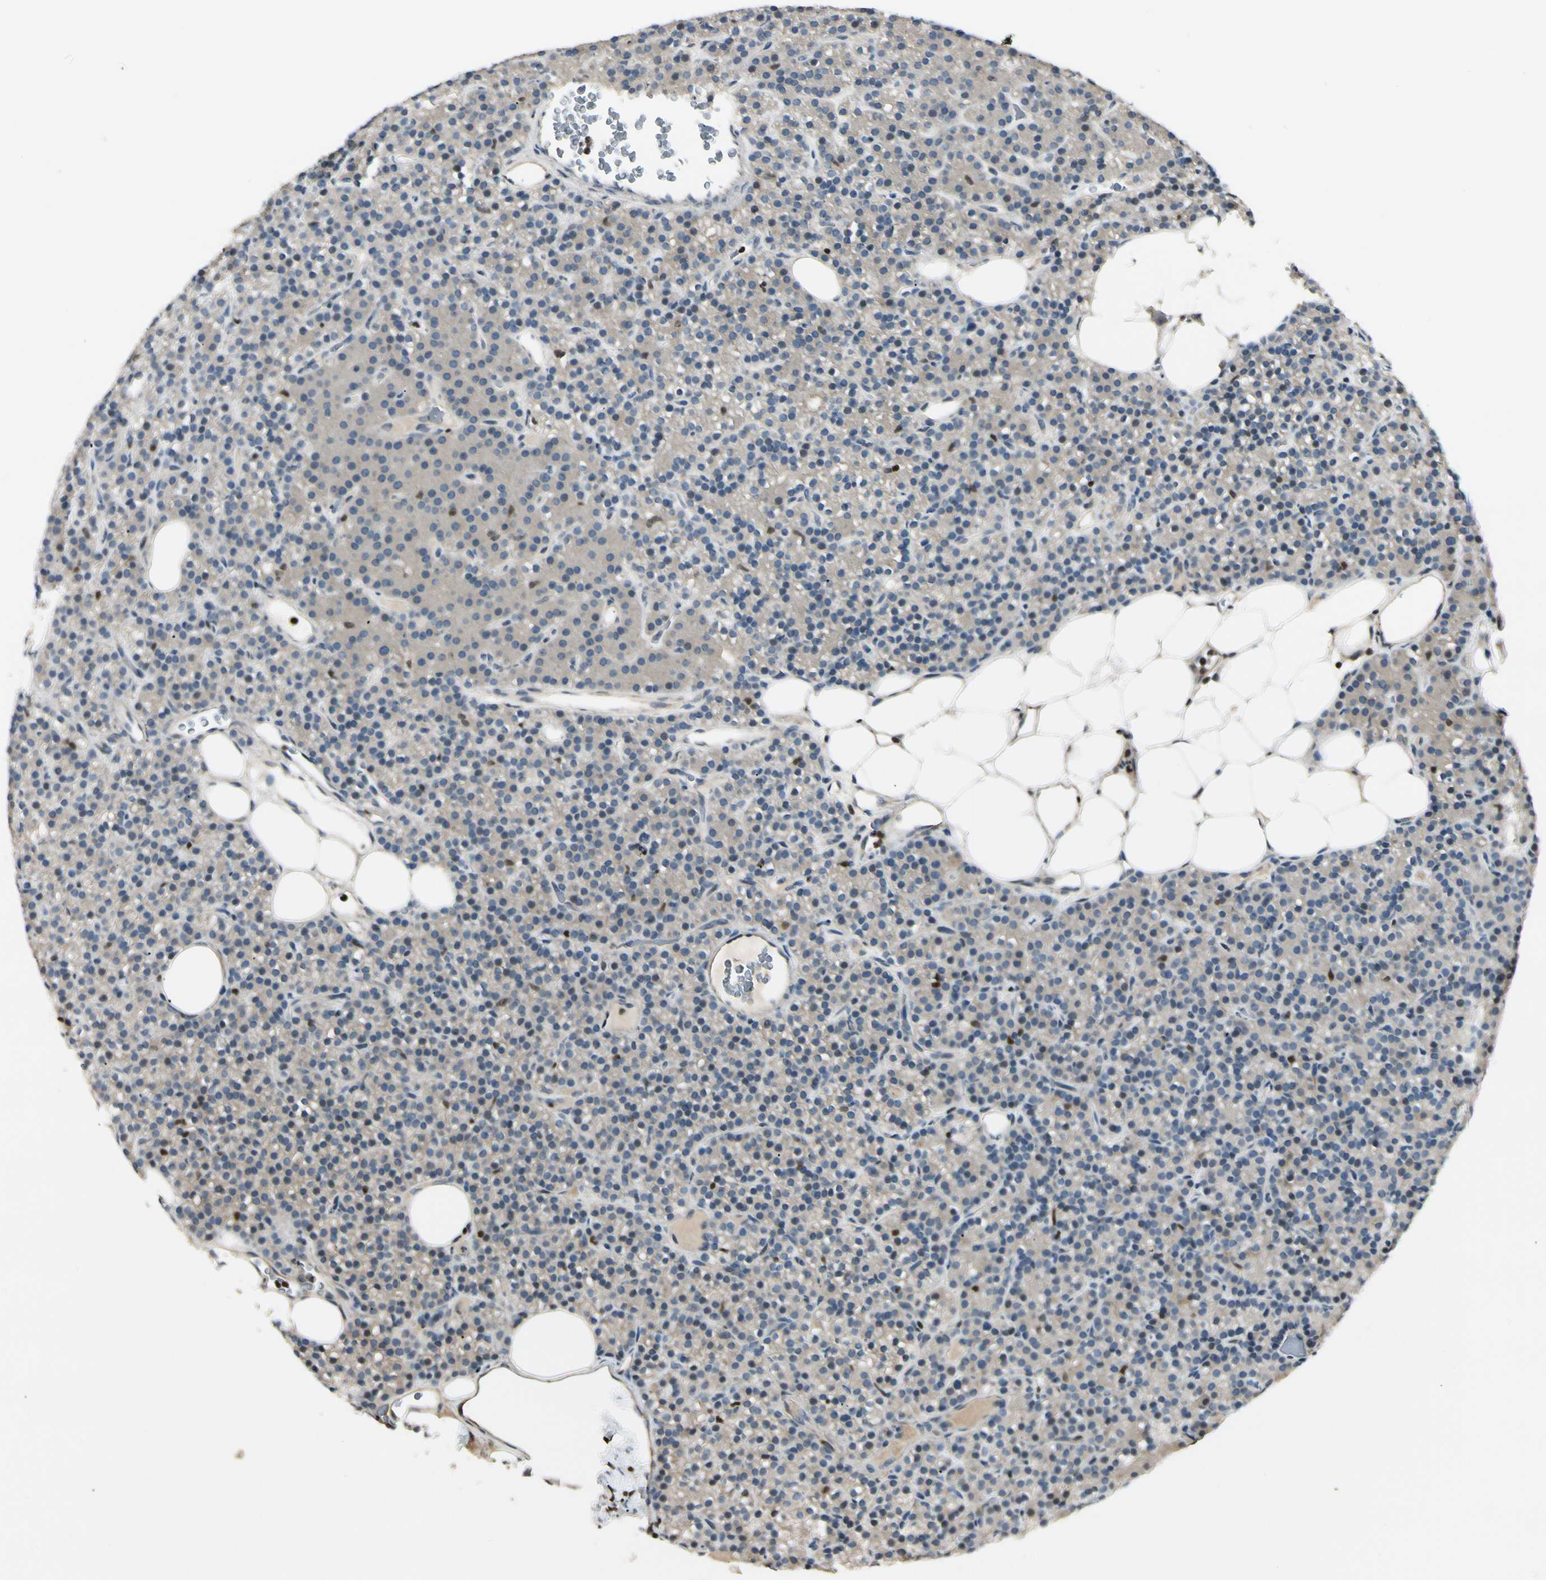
{"staining": {"intensity": "weak", "quantity": ">75%", "location": "cytoplasmic/membranous"}, "tissue": "parathyroid gland", "cell_type": "Glandular cells", "image_type": "normal", "snomed": [{"axis": "morphology", "description": "Normal tissue, NOS"}, {"axis": "morphology", "description": "Hyperplasia, NOS"}, {"axis": "topography", "description": "Parathyroid gland"}], "caption": "A high-resolution histopathology image shows immunohistochemistry staining of benign parathyroid gland, which shows weak cytoplasmic/membranous positivity in about >75% of glandular cells. The staining was performed using DAB, with brown indicating positive protein expression. Nuclei are stained blue with hematoxylin.", "gene": "NFYA", "patient": {"sex": "male", "age": 44}}